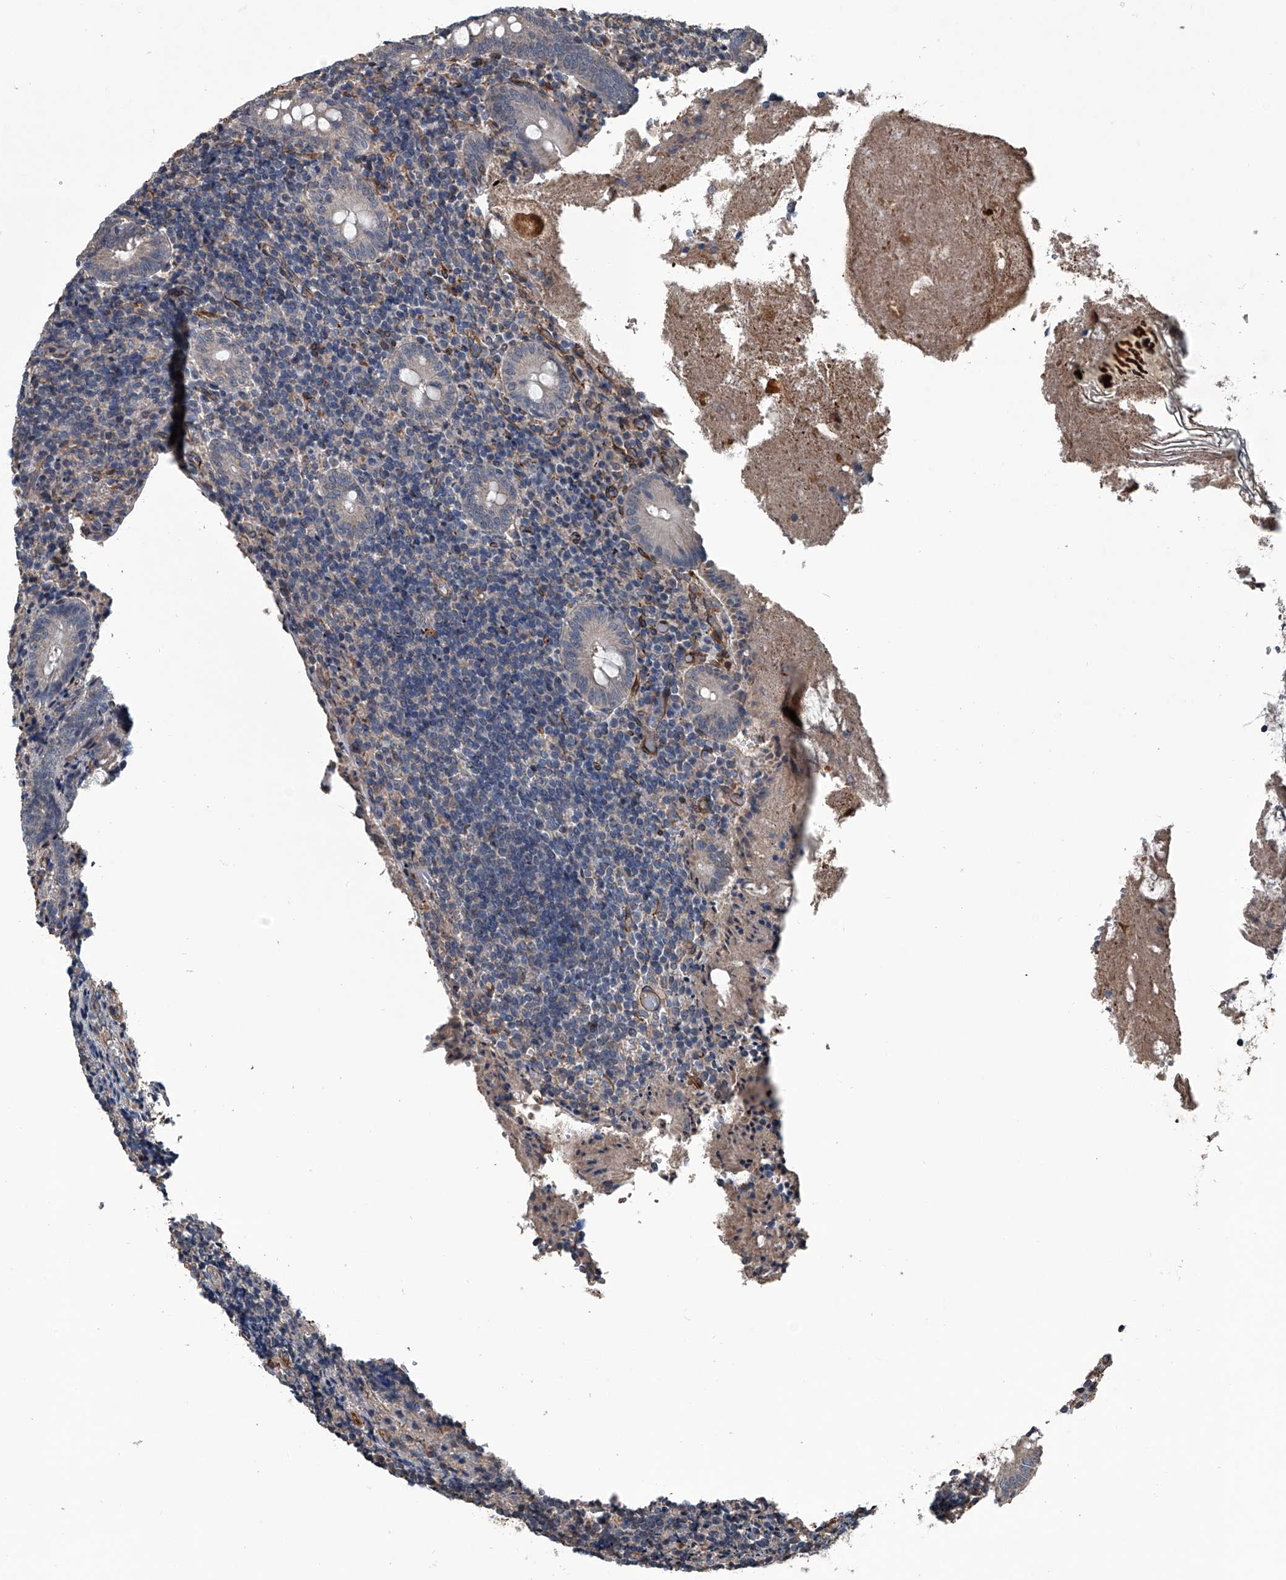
{"staining": {"intensity": "weak", "quantity": "<25%", "location": "cytoplasmic/membranous"}, "tissue": "appendix", "cell_type": "Glandular cells", "image_type": "normal", "snomed": [{"axis": "morphology", "description": "Normal tissue, NOS"}, {"axis": "topography", "description": "Appendix"}], "caption": "Human appendix stained for a protein using immunohistochemistry (IHC) exhibits no staining in glandular cells.", "gene": "LDLRAD2", "patient": {"sex": "female", "age": 17}}